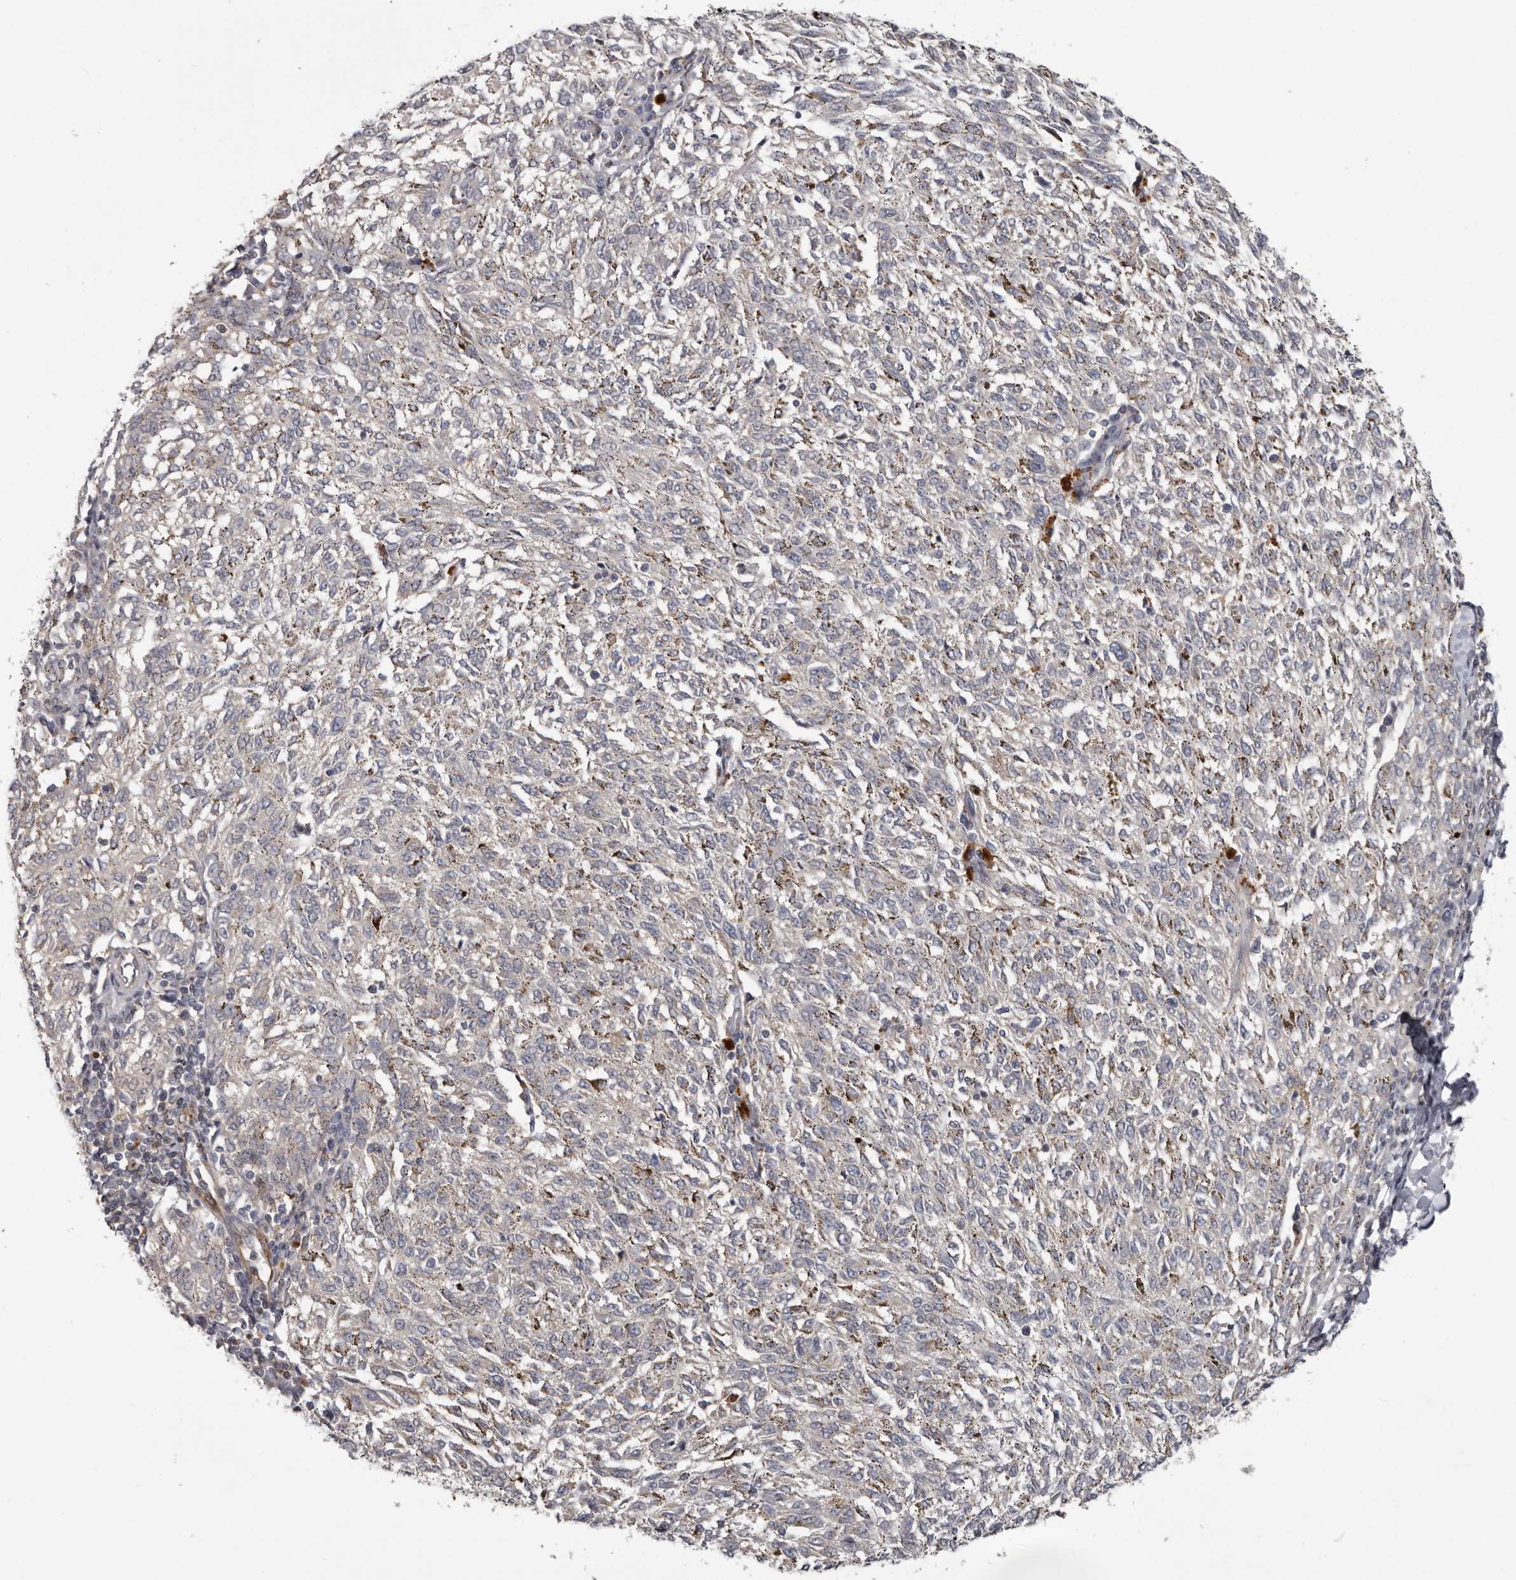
{"staining": {"intensity": "weak", "quantity": "<25%", "location": "cytoplasmic/membranous"}, "tissue": "melanoma", "cell_type": "Tumor cells", "image_type": "cancer", "snomed": [{"axis": "morphology", "description": "Malignant melanoma, NOS"}, {"axis": "topography", "description": "Skin"}], "caption": "Melanoma stained for a protein using immunohistochemistry demonstrates no expression tumor cells.", "gene": "FGFR4", "patient": {"sex": "female", "age": 72}}